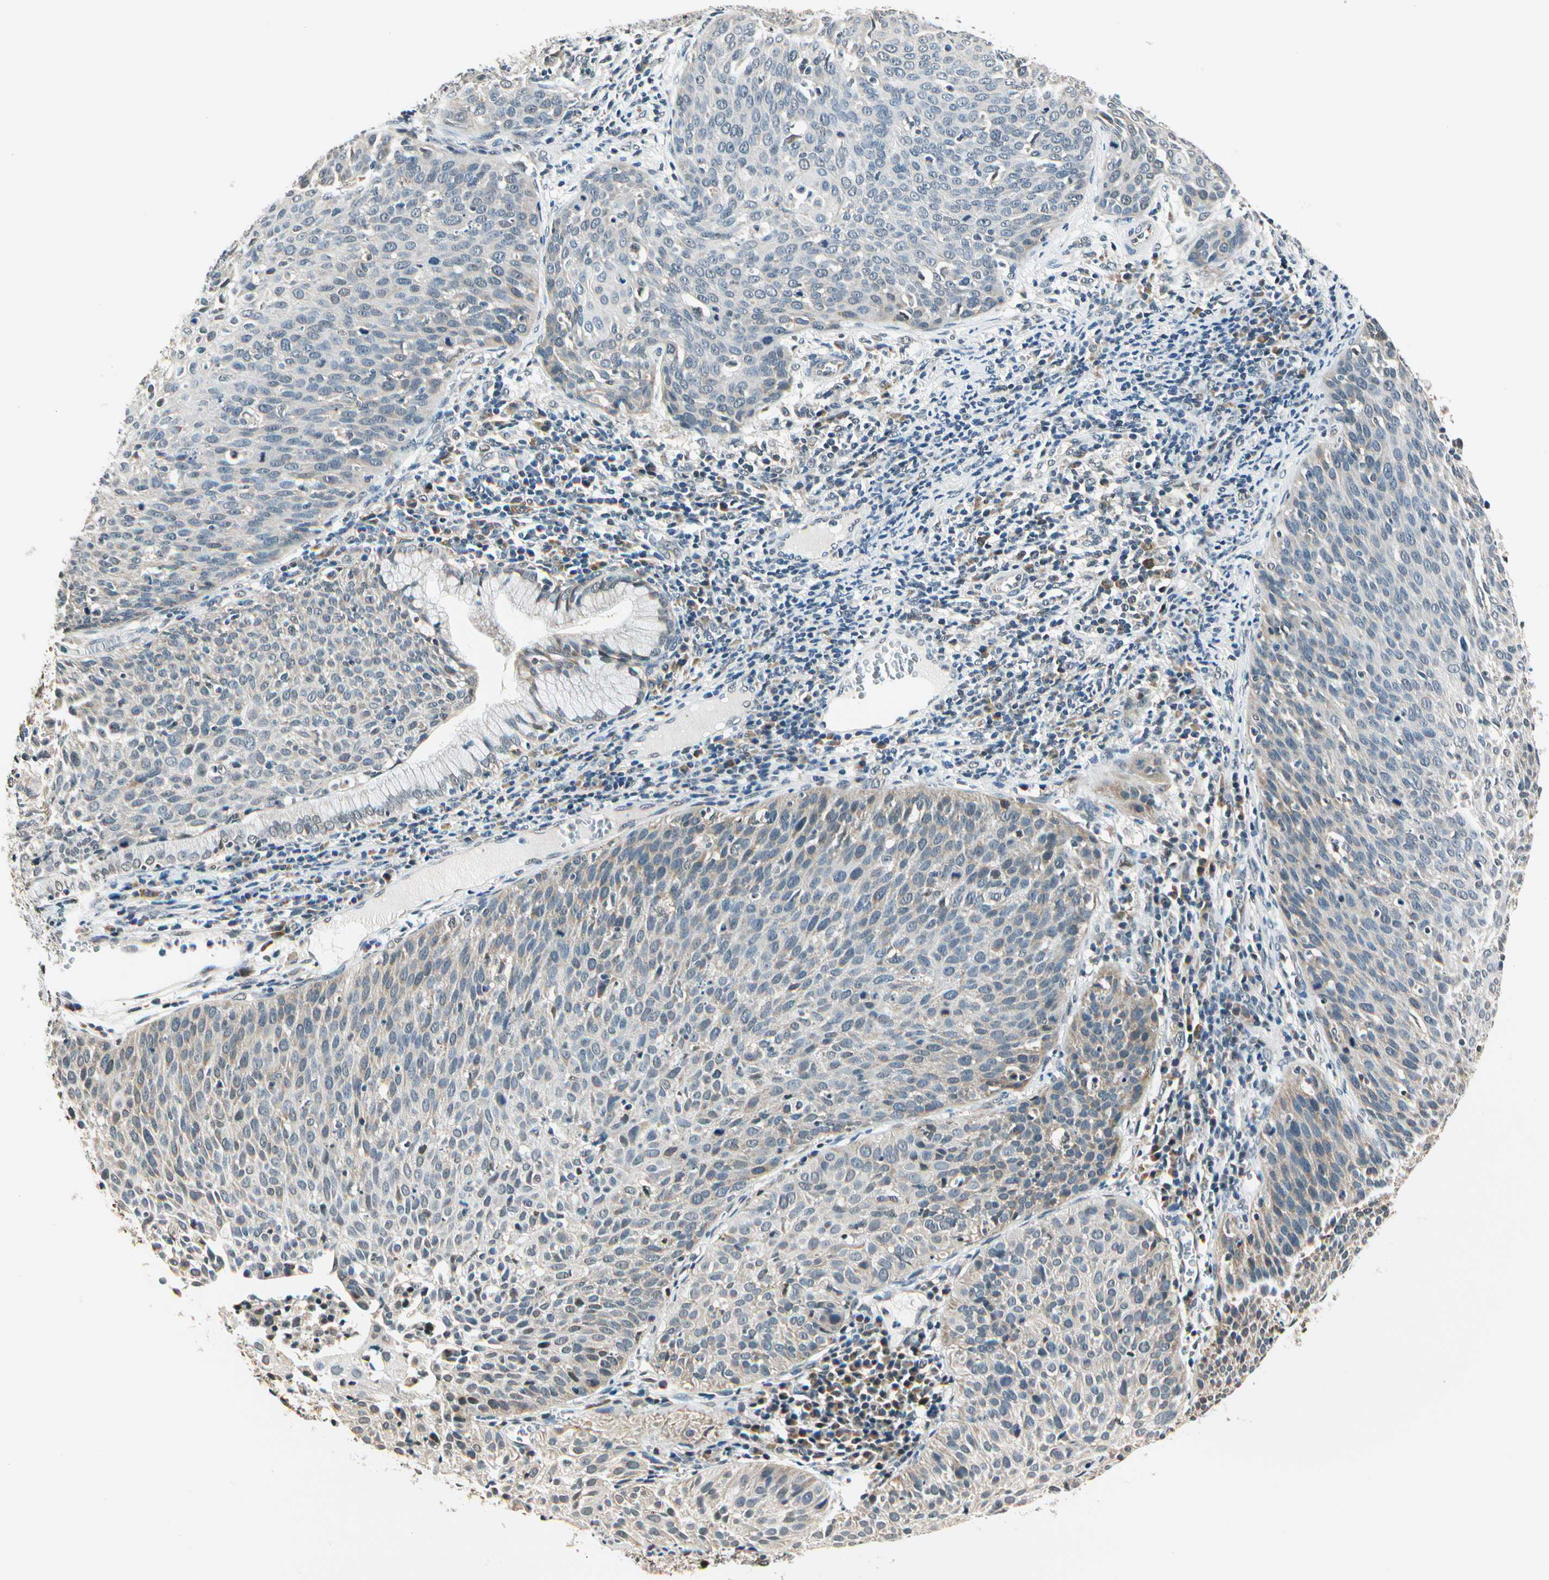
{"staining": {"intensity": "weak", "quantity": "<25%", "location": "cytoplasmic/membranous"}, "tissue": "cervical cancer", "cell_type": "Tumor cells", "image_type": "cancer", "snomed": [{"axis": "morphology", "description": "Squamous cell carcinoma, NOS"}, {"axis": "topography", "description": "Cervix"}], "caption": "Micrograph shows no significant protein expression in tumor cells of cervical cancer (squamous cell carcinoma). Nuclei are stained in blue.", "gene": "PDK2", "patient": {"sex": "female", "age": 38}}